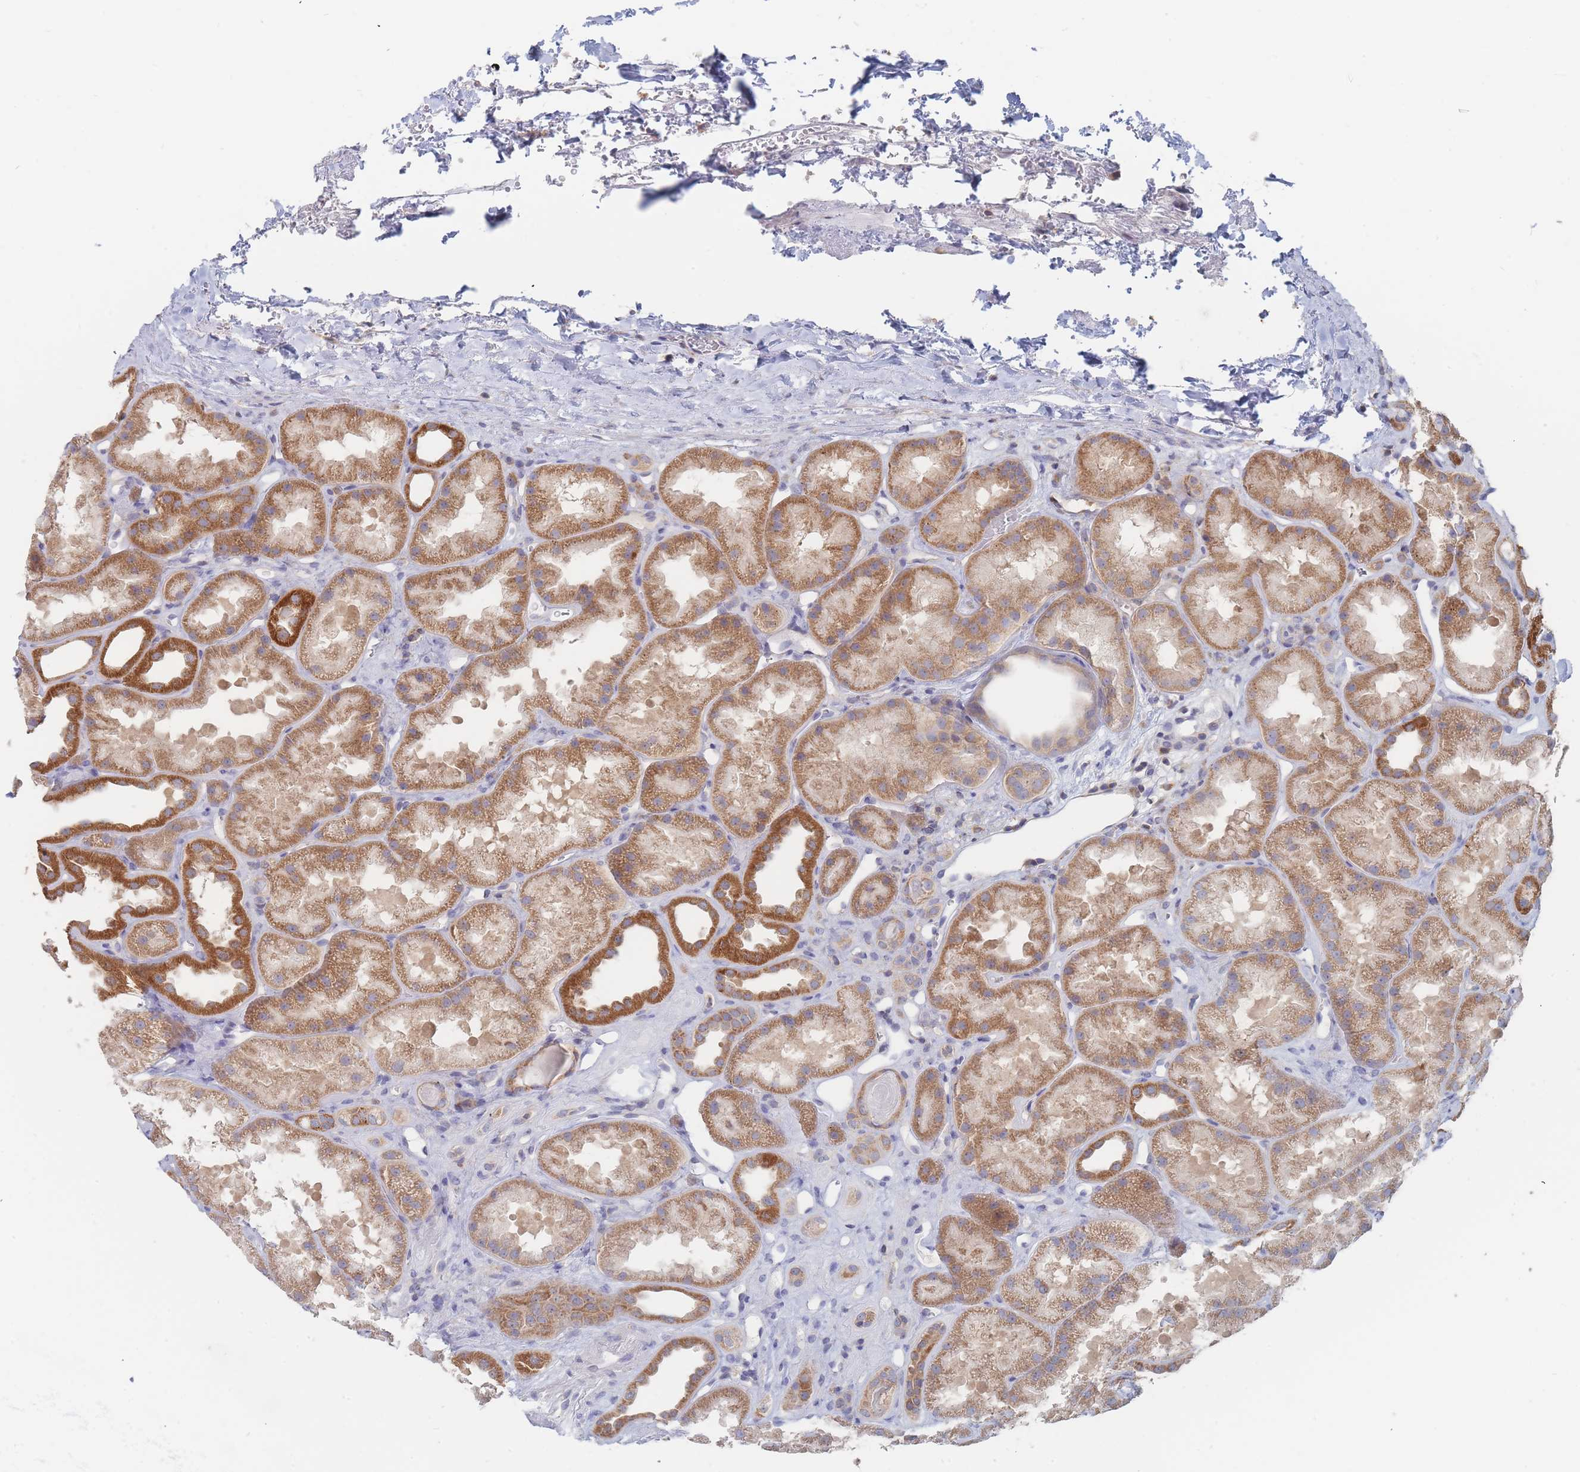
{"staining": {"intensity": "negative", "quantity": "none", "location": "none"}, "tissue": "kidney", "cell_type": "Cells in glomeruli", "image_type": "normal", "snomed": [{"axis": "morphology", "description": "Normal tissue, NOS"}, {"axis": "topography", "description": "Kidney"}], "caption": "Histopathology image shows no protein expression in cells in glomeruli of unremarkable kidney. (Stains: DAB (3,3'-diaminobenzidine) immunohistochemistry (IHC) with hematoxylin counter stain, Microscopy: brightfield microscopy at high magnification).", "gene": "PPP6C", "patient": {"sex": "male", "age": 61}}